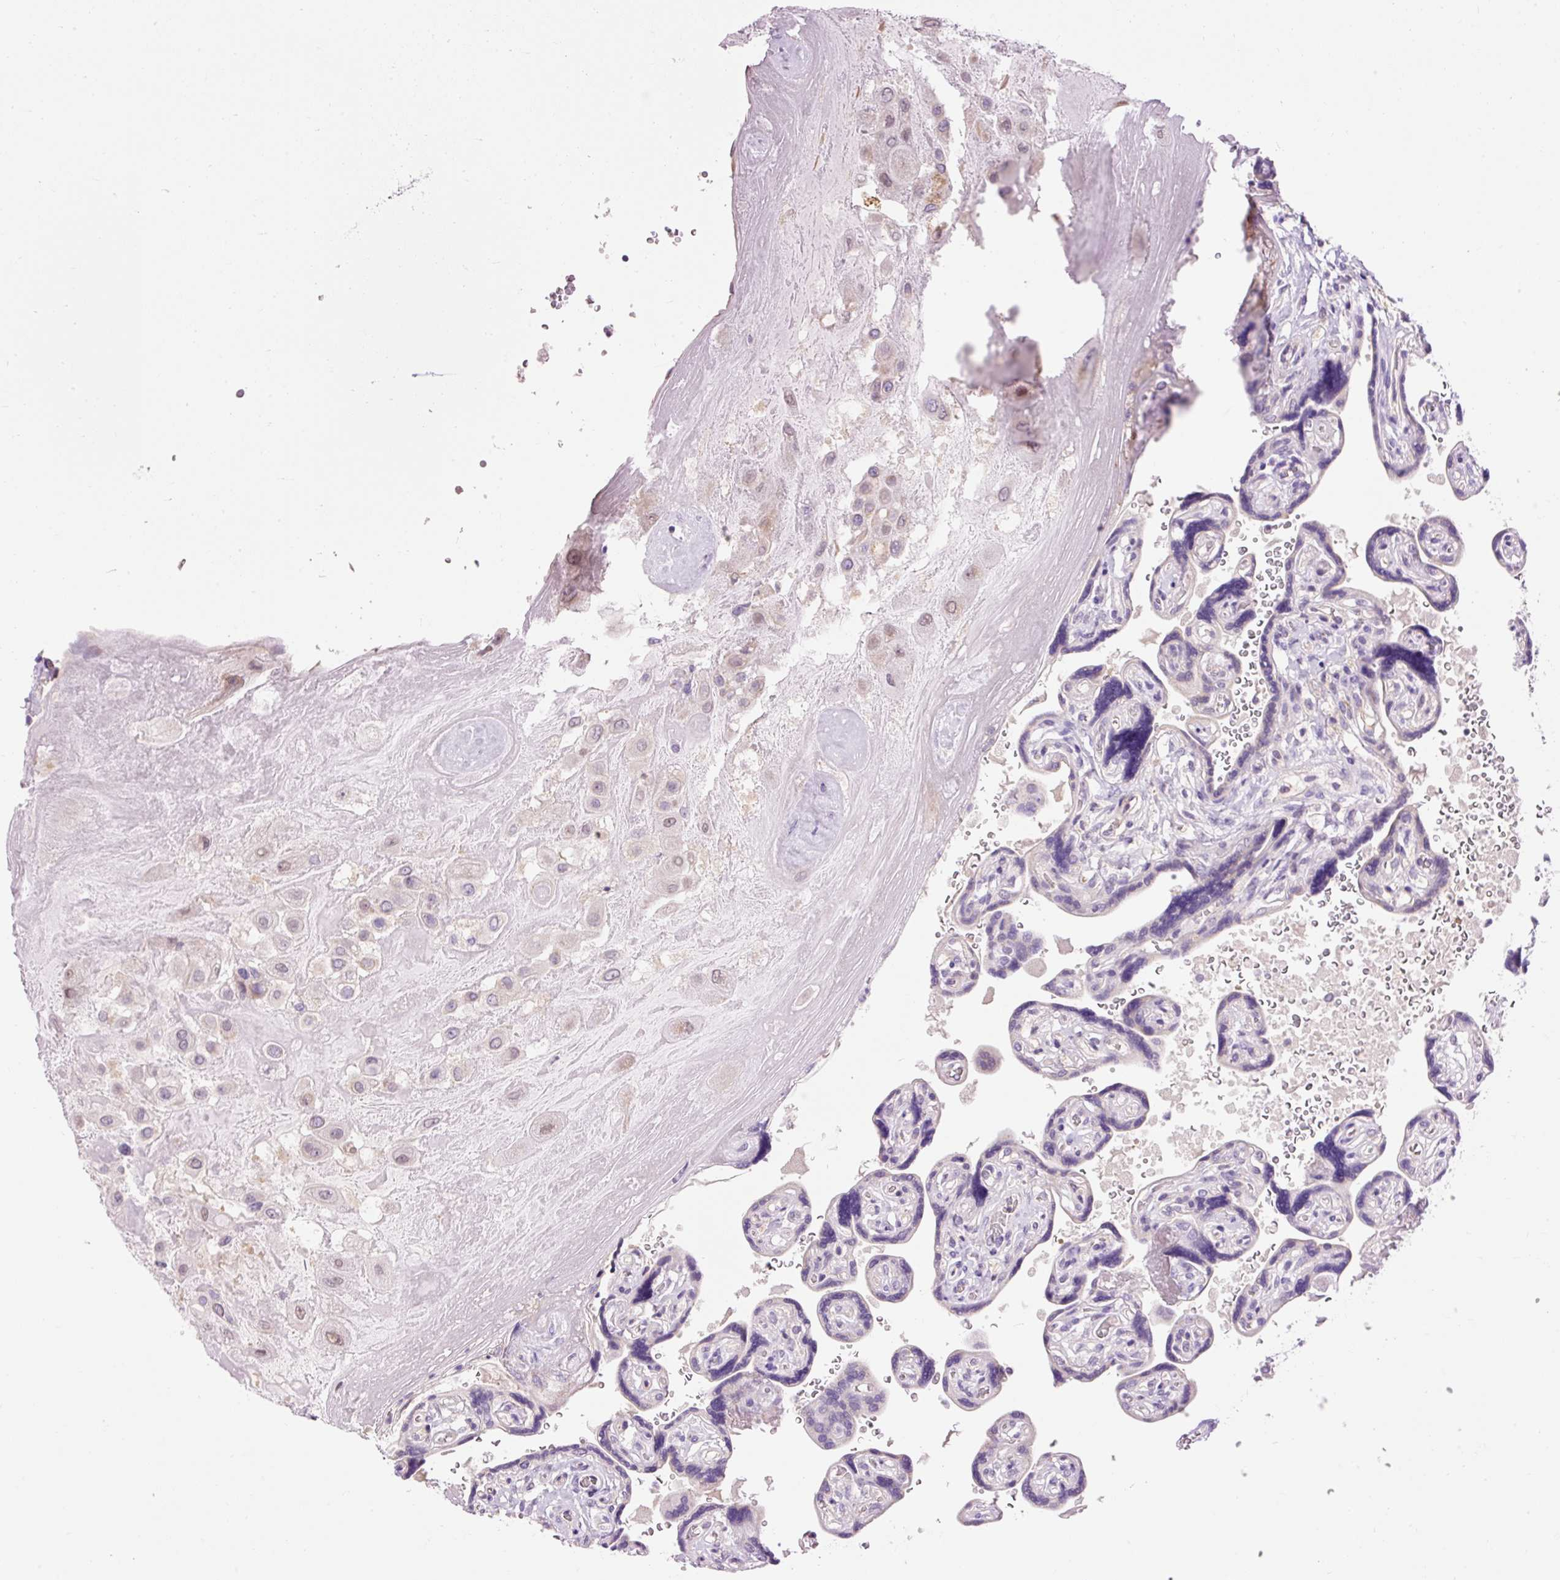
{"staining": {"intensity": "weak", "quantity": "<25%", "location": "nuclear"}, "tissue": "placenta", "cell_type": "Decidual cells", "image_type": "normal", "snomed": [{"axis": "morphology", "description": "Normal tissue, NOS"}, {"axis": "topography", "description": "Placenta"}], "caption": "Immunohistochemistry micrograph of normal placenta: placenta stained with DAB demonstrates no significant protein expression in decidual cells.", "gene": "IMMT", "patient": {"sex": "female", "age": 32}}